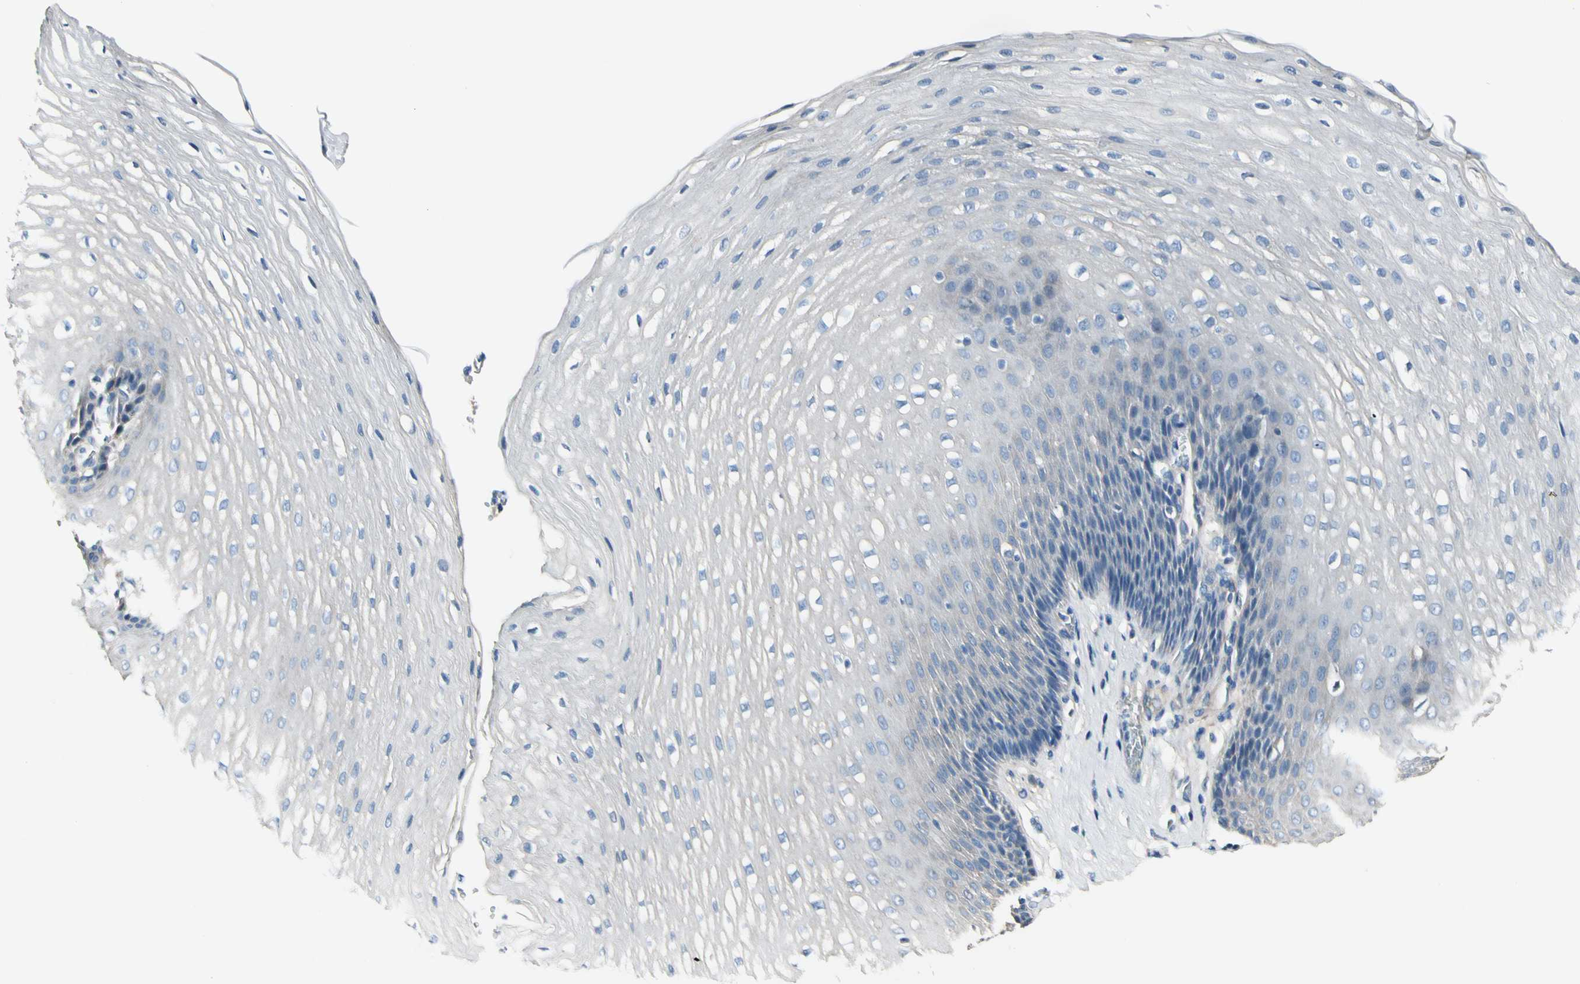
{"staining": {"intensity": "negative", "quantity": "none", "location": "none"}, "tissue": "esophagus", "cell_type": "Squamous epithelial cells", "image_type": "normal", "snomed": [{"axis": "morphology", "description": "Normal tissue, NOS"}, {"axis": "topography", "description": "Esophagus"}], "caption": "DAB (3,3'-diaminobenzidine) immunohistochemical staining of benign human esophagus demonstrates no significant positivity in squamous epithelial cells.", "gene": "COL6A3", "patient": {"sex": "male", "age": 48}}